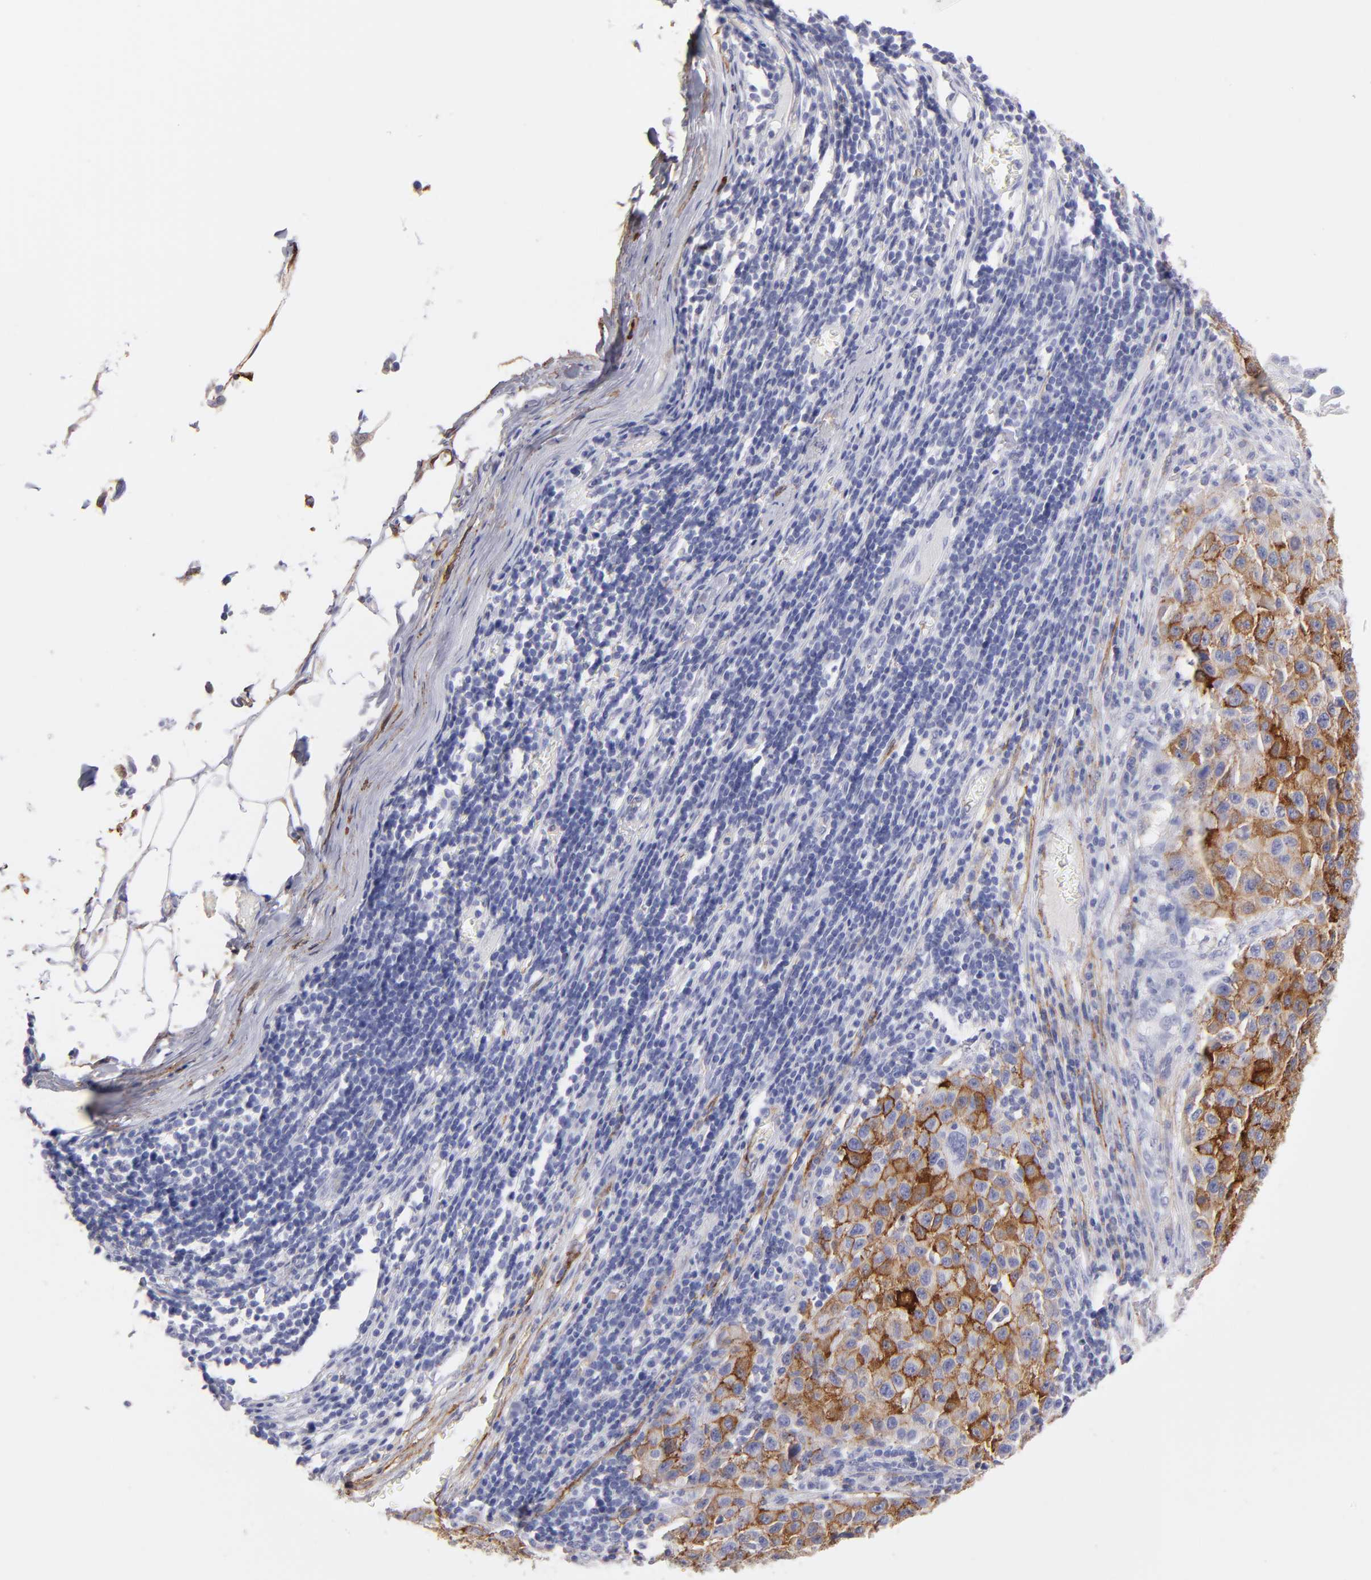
{"staining": {"intensity": "moderate", "quantity": ">75%", "location": "cytoplasmic/membranous"}, "tissue": "melanoma", "cell_type": "Tumor cells", "image_type": "cancer", "snomed": [{"axis": "morphology", "description": "Malignant melanoma, Metastatic site"}, {"axis": "topography", "description": "Lymph node"}], "caption": "High-power microscopy captured an immunohistochemistry (IHC) photomicrograph of malignant melanoma (metastatic site), revealing moderate cytoplasmic/membranous expression in about >75% of tumor cells. (DAB (3,3'-diaminobenzidine) IHC, brown staining for protein, blue staining for nuclei).", "gene": "AHNAK2", "patient": {"sex": "male", "age": 61}}